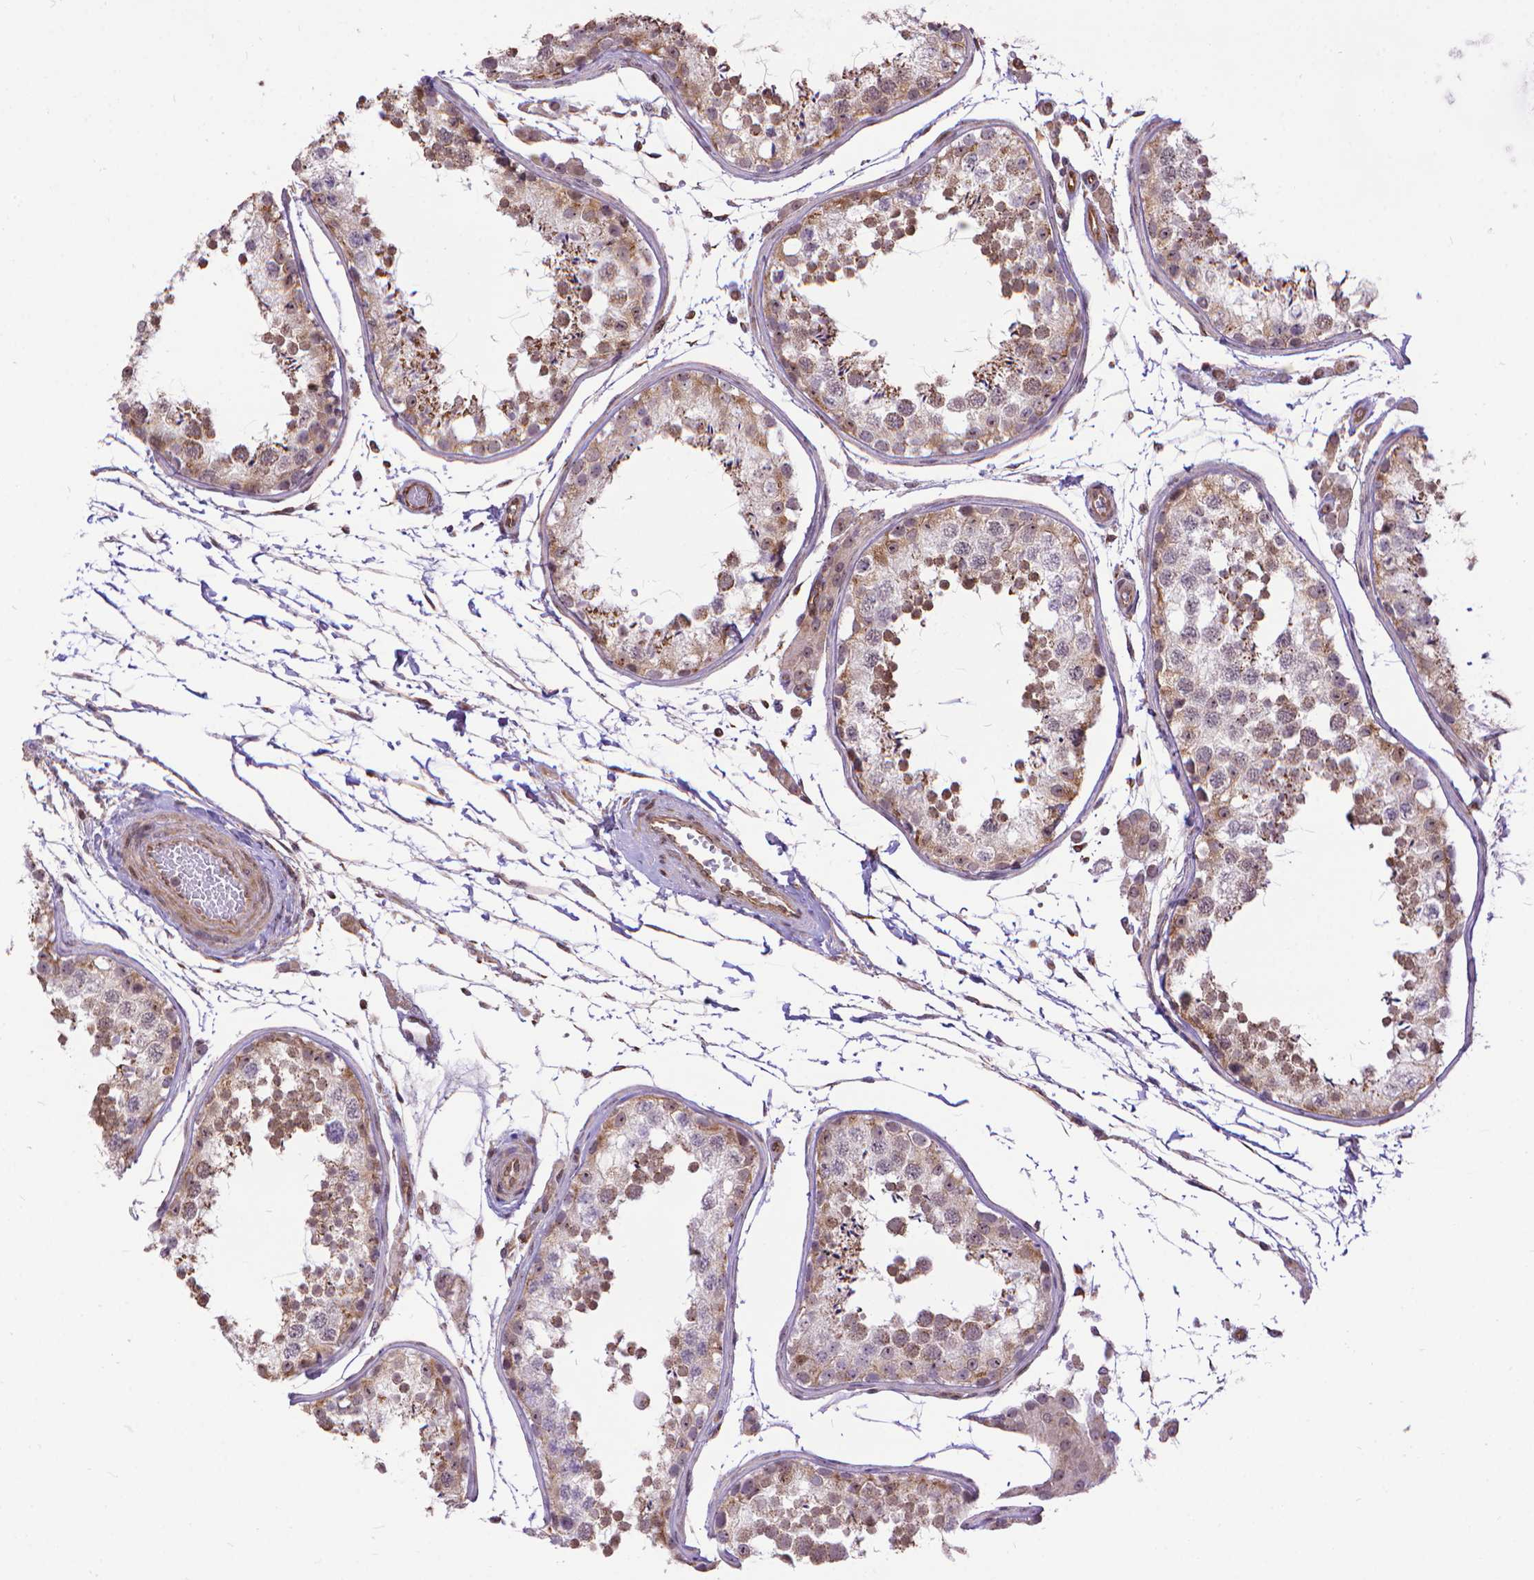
{"staining": {"intensity": "moderate", "quantity": "25%-75%", "location": "cytoplasmic/membranous"}, "tissue": "testis", "cell_type": "Cells in seminiferous ducts", "image_type": "normal", "snomed": [{"axis": "morphology", "description": "Normal tissue, NOS"}, {"axis": "topography", "description": "Testis"}], "caption": "Human testis stained with a brown dye displays moderate cytoplasmic/membranous positive staining in about 25%-75% of cells in seminiferous ducts.", "gene": "TMEM135", "patient": {"sex": "male", "age": 29}}